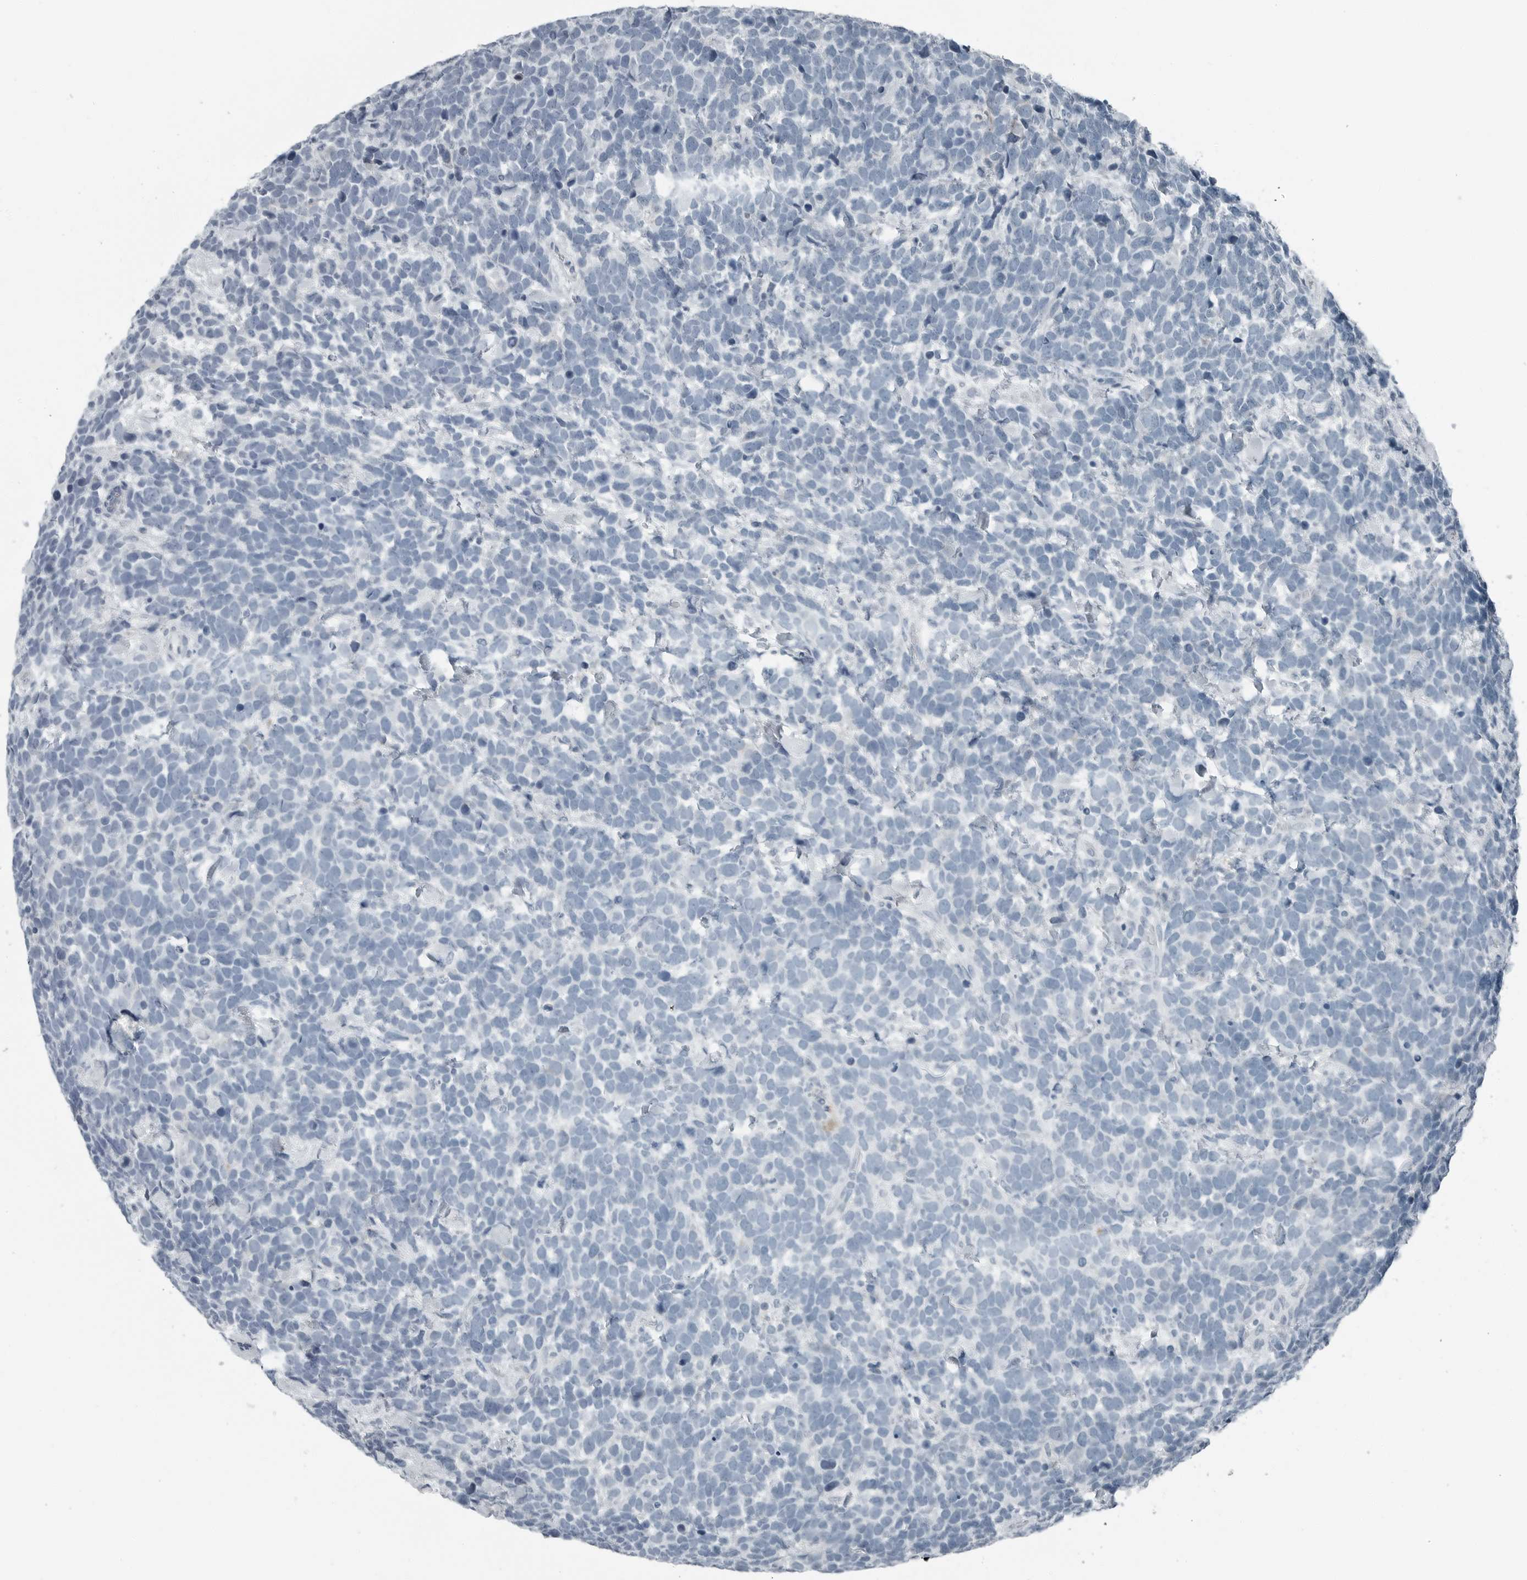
{"staining": {"intensity": "negative", "quantity": "none", "location": "none"}, "tissue": "urothelial cancer", "cell_type": "Tumor cells", "image_type": "cancer", "snomed": [{"axis": "morphology", "description": "Urothelial carcinoma, High grade"}, {"axis": "topography", "description": "Urinary bladder"}], "caption": "High magnification brightfield microscopy of urothelial cancer stained with DAB (3,3'-diaminobenzidine) (brown) and counterstained with hematoxylin (blue): tumor cells show no significant expression.", "gene": "ZPBP2", "patient": {"sex": "female", "age": 82}}